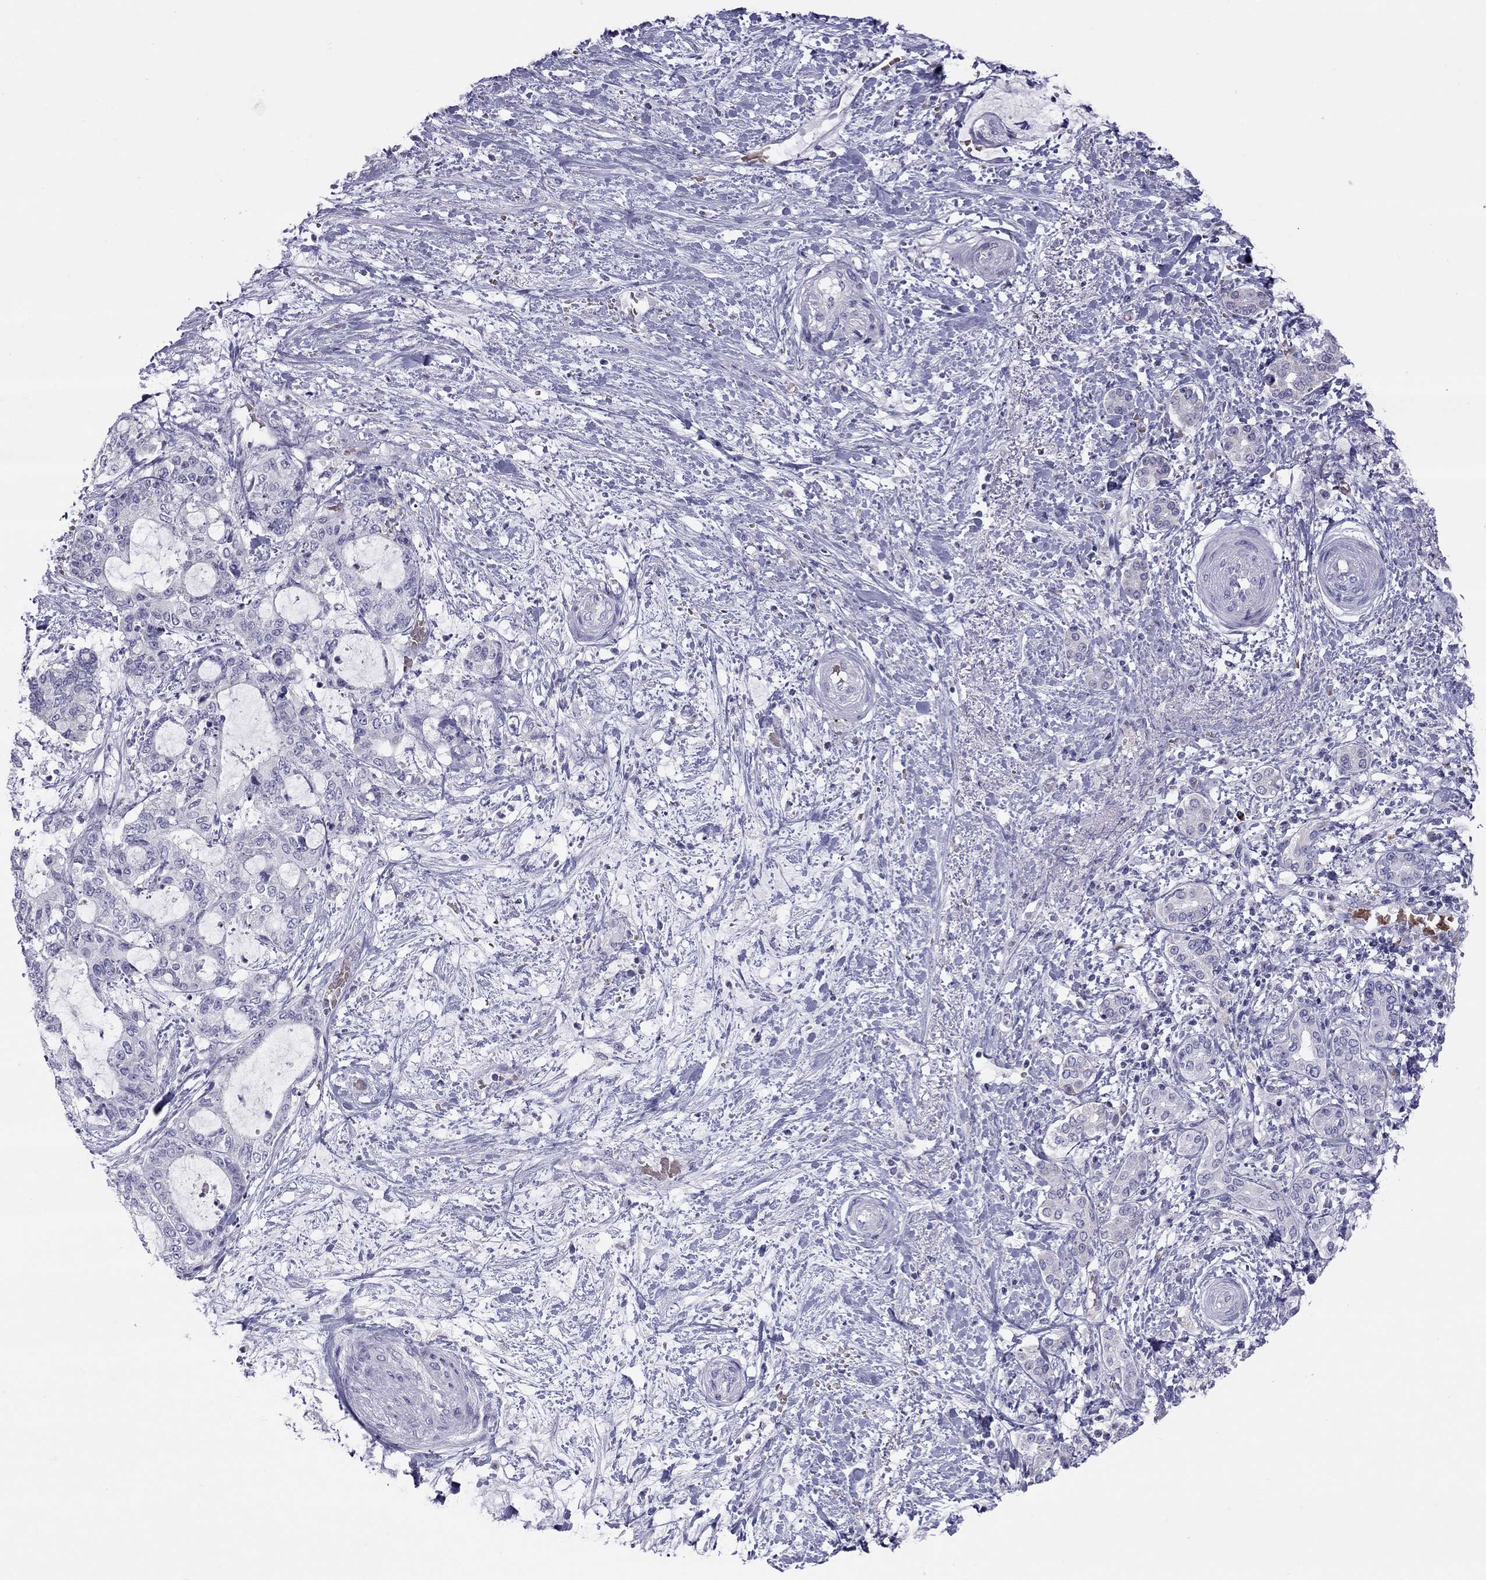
{"staining": {"intensity": "negative", "quantity": "none", "location": "none"}, "tissue": "liver cancer", "cell_type": "Tumor cells", "image_type": "cancer", "snomed": [{"axis": "morphology", "description": "Normal tissue, NOS"}, {"axis": "morphology", "description": "Cholangiocarcinoma"}, {"axis": "topography", "description": "Liver"}, {"axis": "topography", "description": "Peripheral nerve tissue"}], "caption": "Immunohistochemistry of human cholangiocarcinoma (liver) shows no staining in tumor cells.", "gene": "MUC16", "patient": {"sex": "female", "age": 73}}